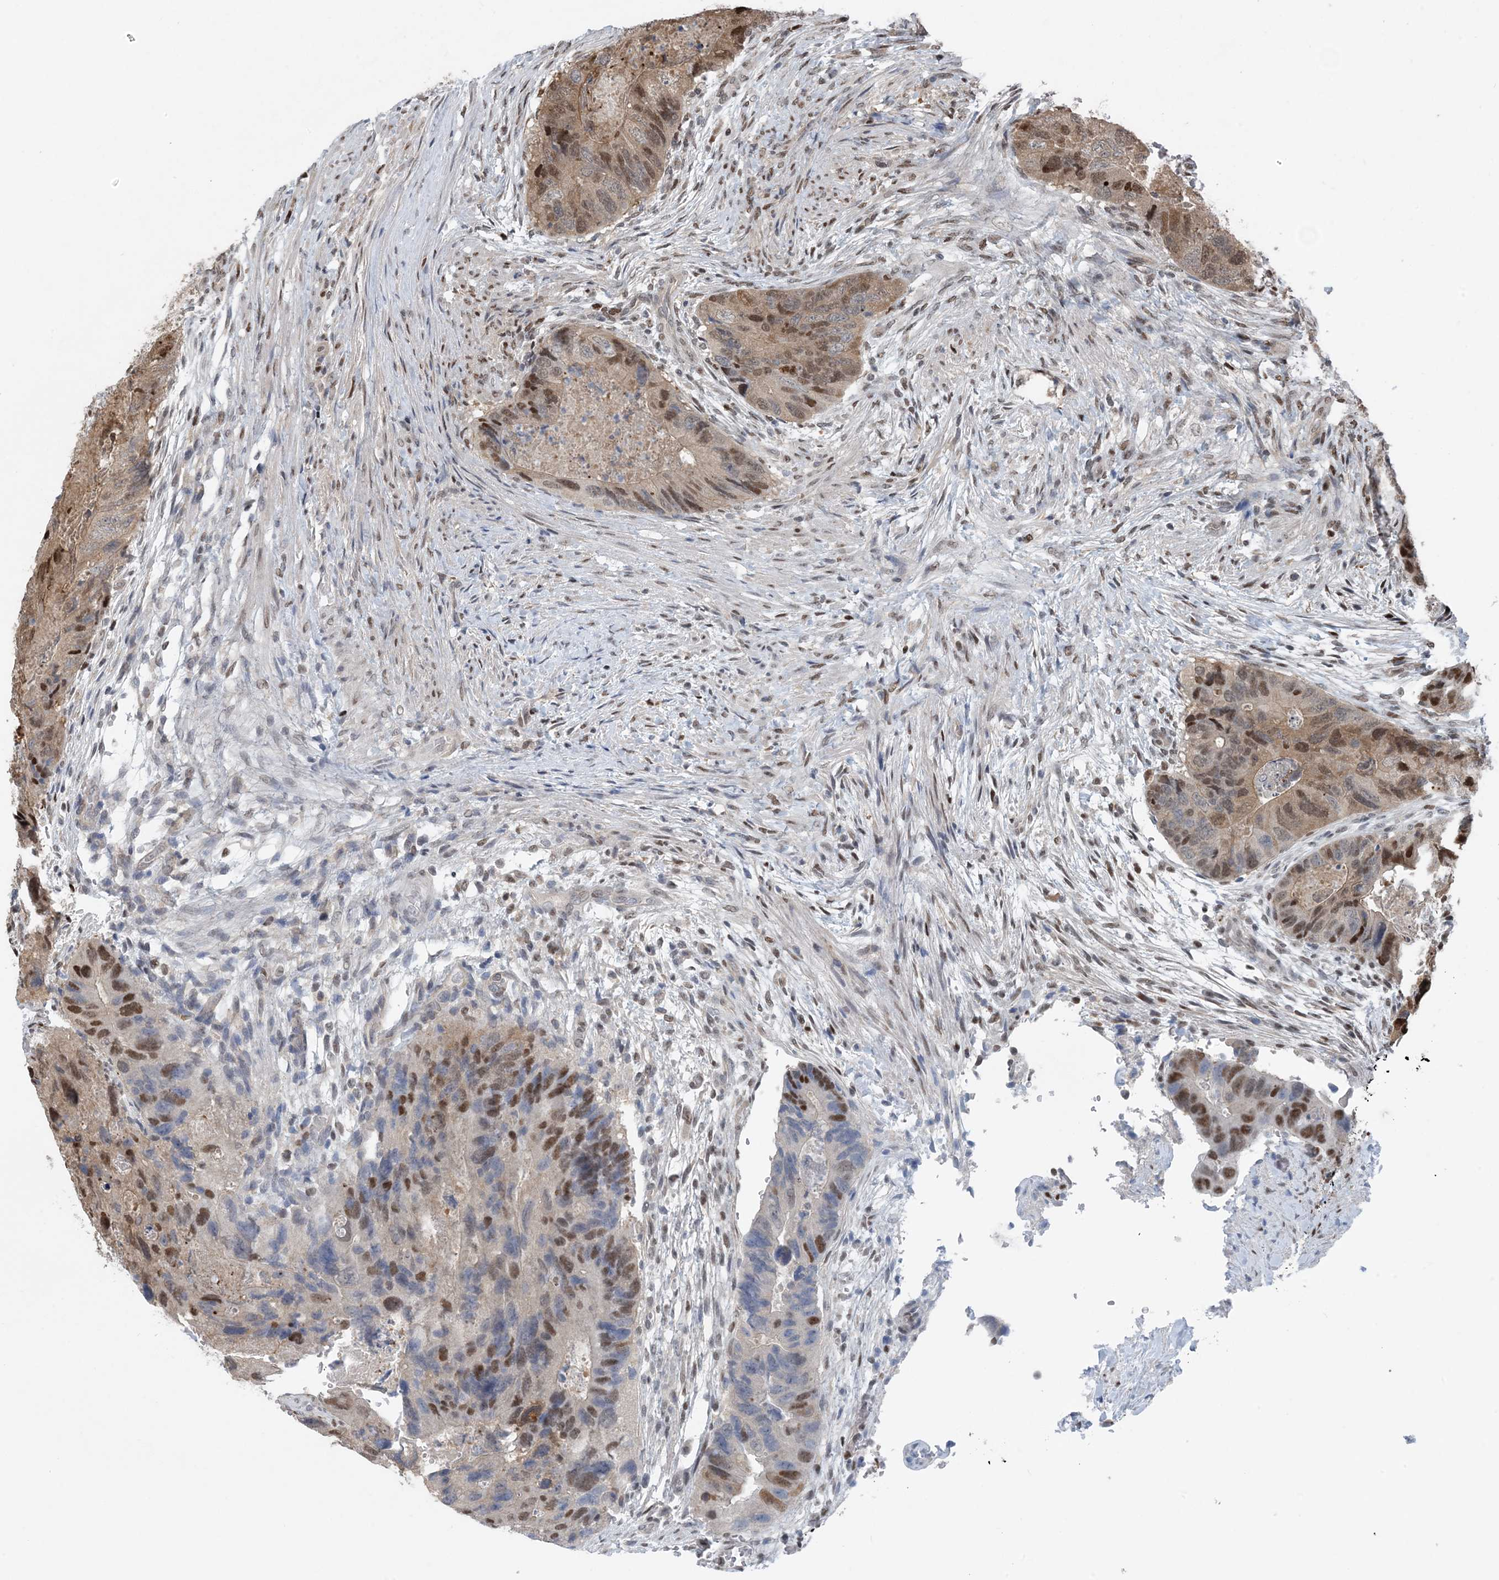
{"staining": {"intensity": "moderate", "quantity": "25%-75%", "location": "cytoplasmic/membranous,nuclear"}, "tissue": "colorectal cancer", "cell_type": "Tumor cells", "image_type": "cancer", "snomed": [{"axis": "morphology", "description": "Adenocarcinoma, NOS"}, {"axis": "topography", "description": "Rectum"}], "caption": "Human adenocarcinoma (colorectal) stained with a protein marker exhibits moderate staining in tumor cells.", "gene": "HIKESHI", "patient": {"sex": "male", "age": 63}}